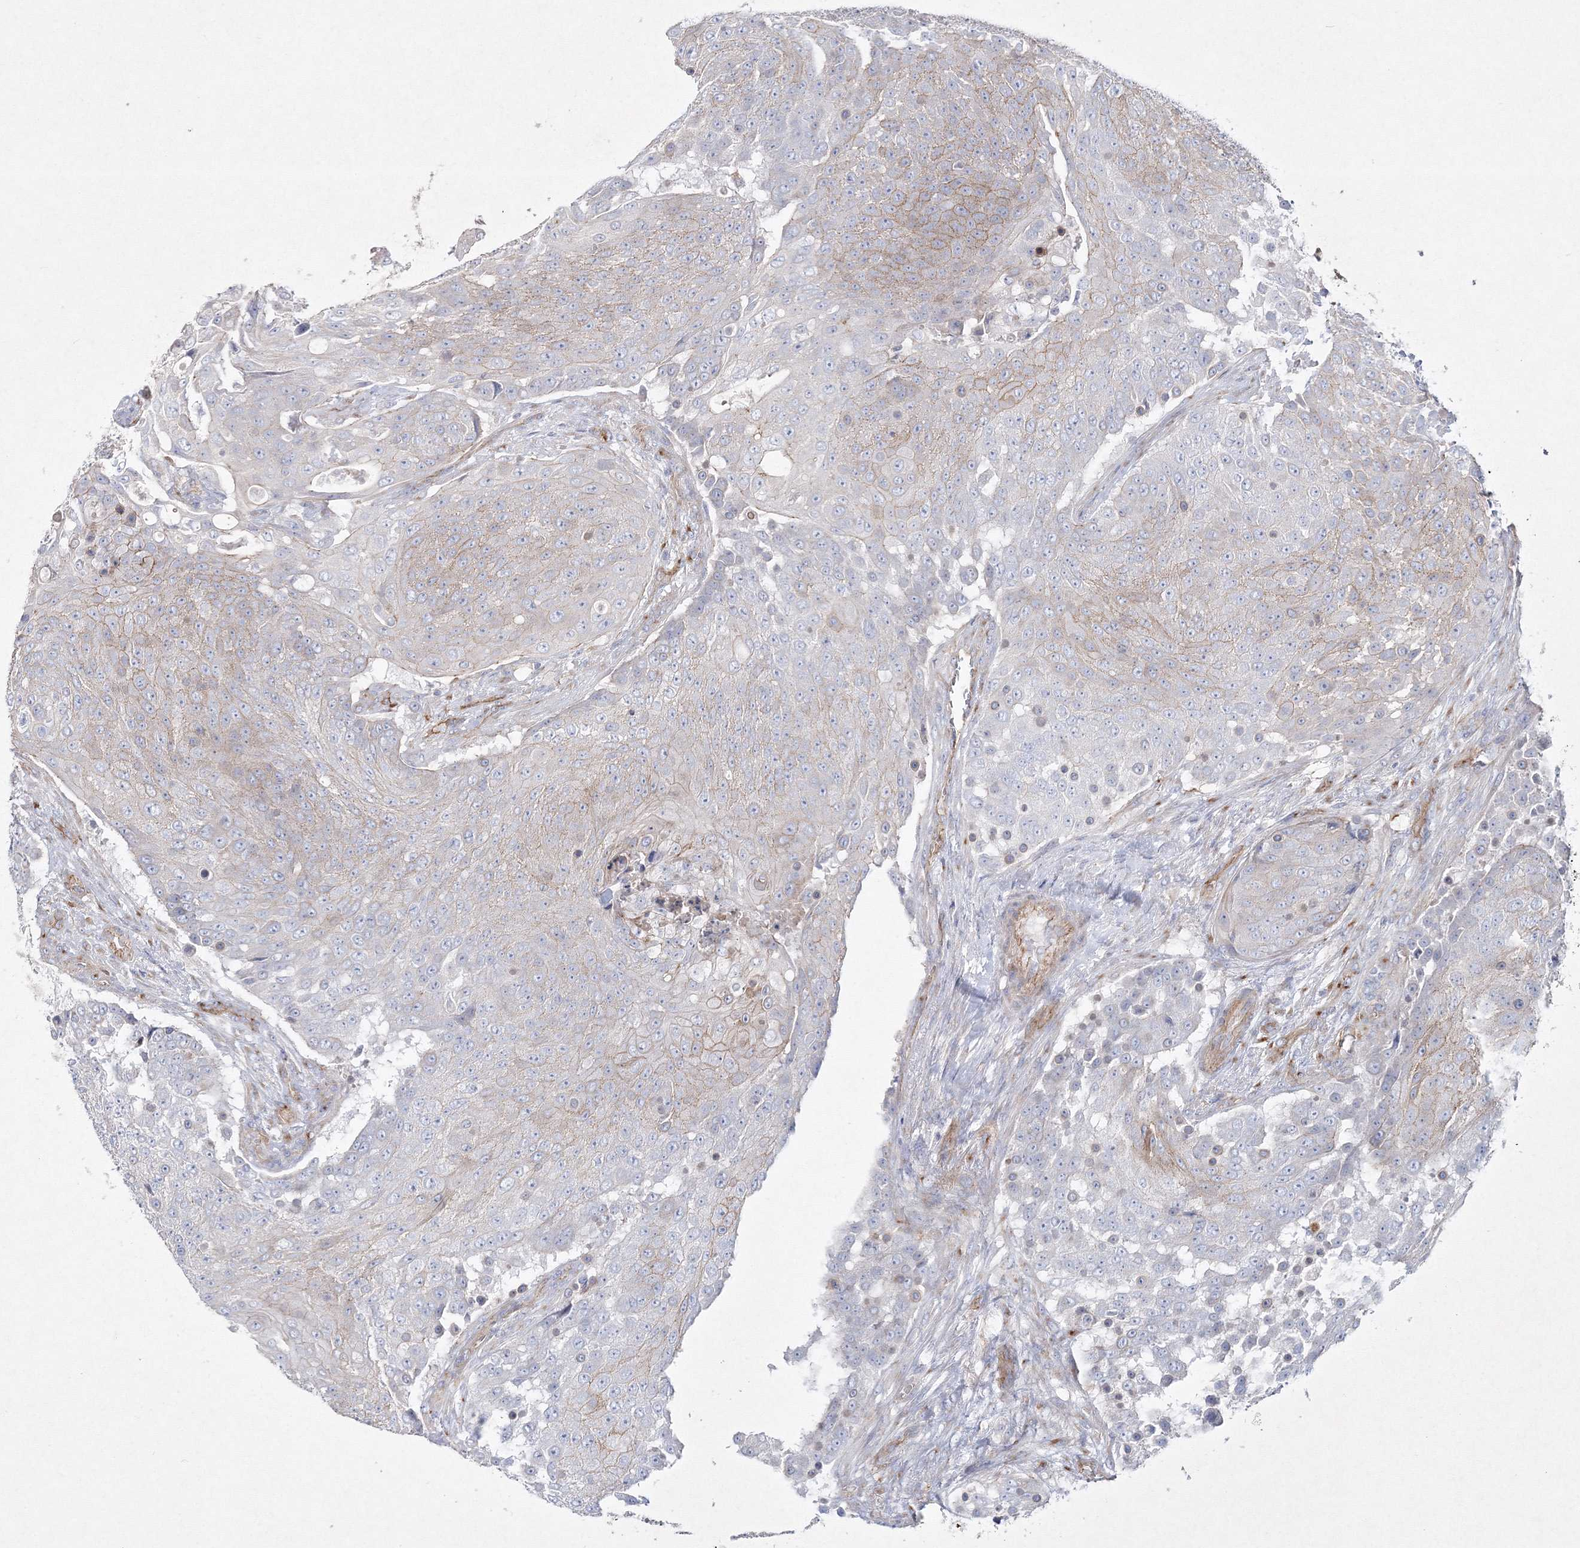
{"staining": {"intensity": "moderate", "quantity": "<25%", "location": "cytoplasmic/membranous"}, "tissue": "urothelial cancer", "cell_type": "Tumor cells", "image_type": "cancer", "snomed": [{"axis": "morphology", "description": "Urothelial carcinoma, High grade"}, {"axis": "topography", "description": "Urinary bladder"}], "caption": "IHC photomicrograph of neoplastic tissue: urothelial carcinoma (high-grade) stained using immunohistochemistry exhibits low levels of moderate protein expression localized specifically in the cytoplasmic/membranous of tumor cells, appearing as a cytoplasmic/membranous brown color.", "gene": "NAA40", "patient": {"sex": "female", "age": 63}}